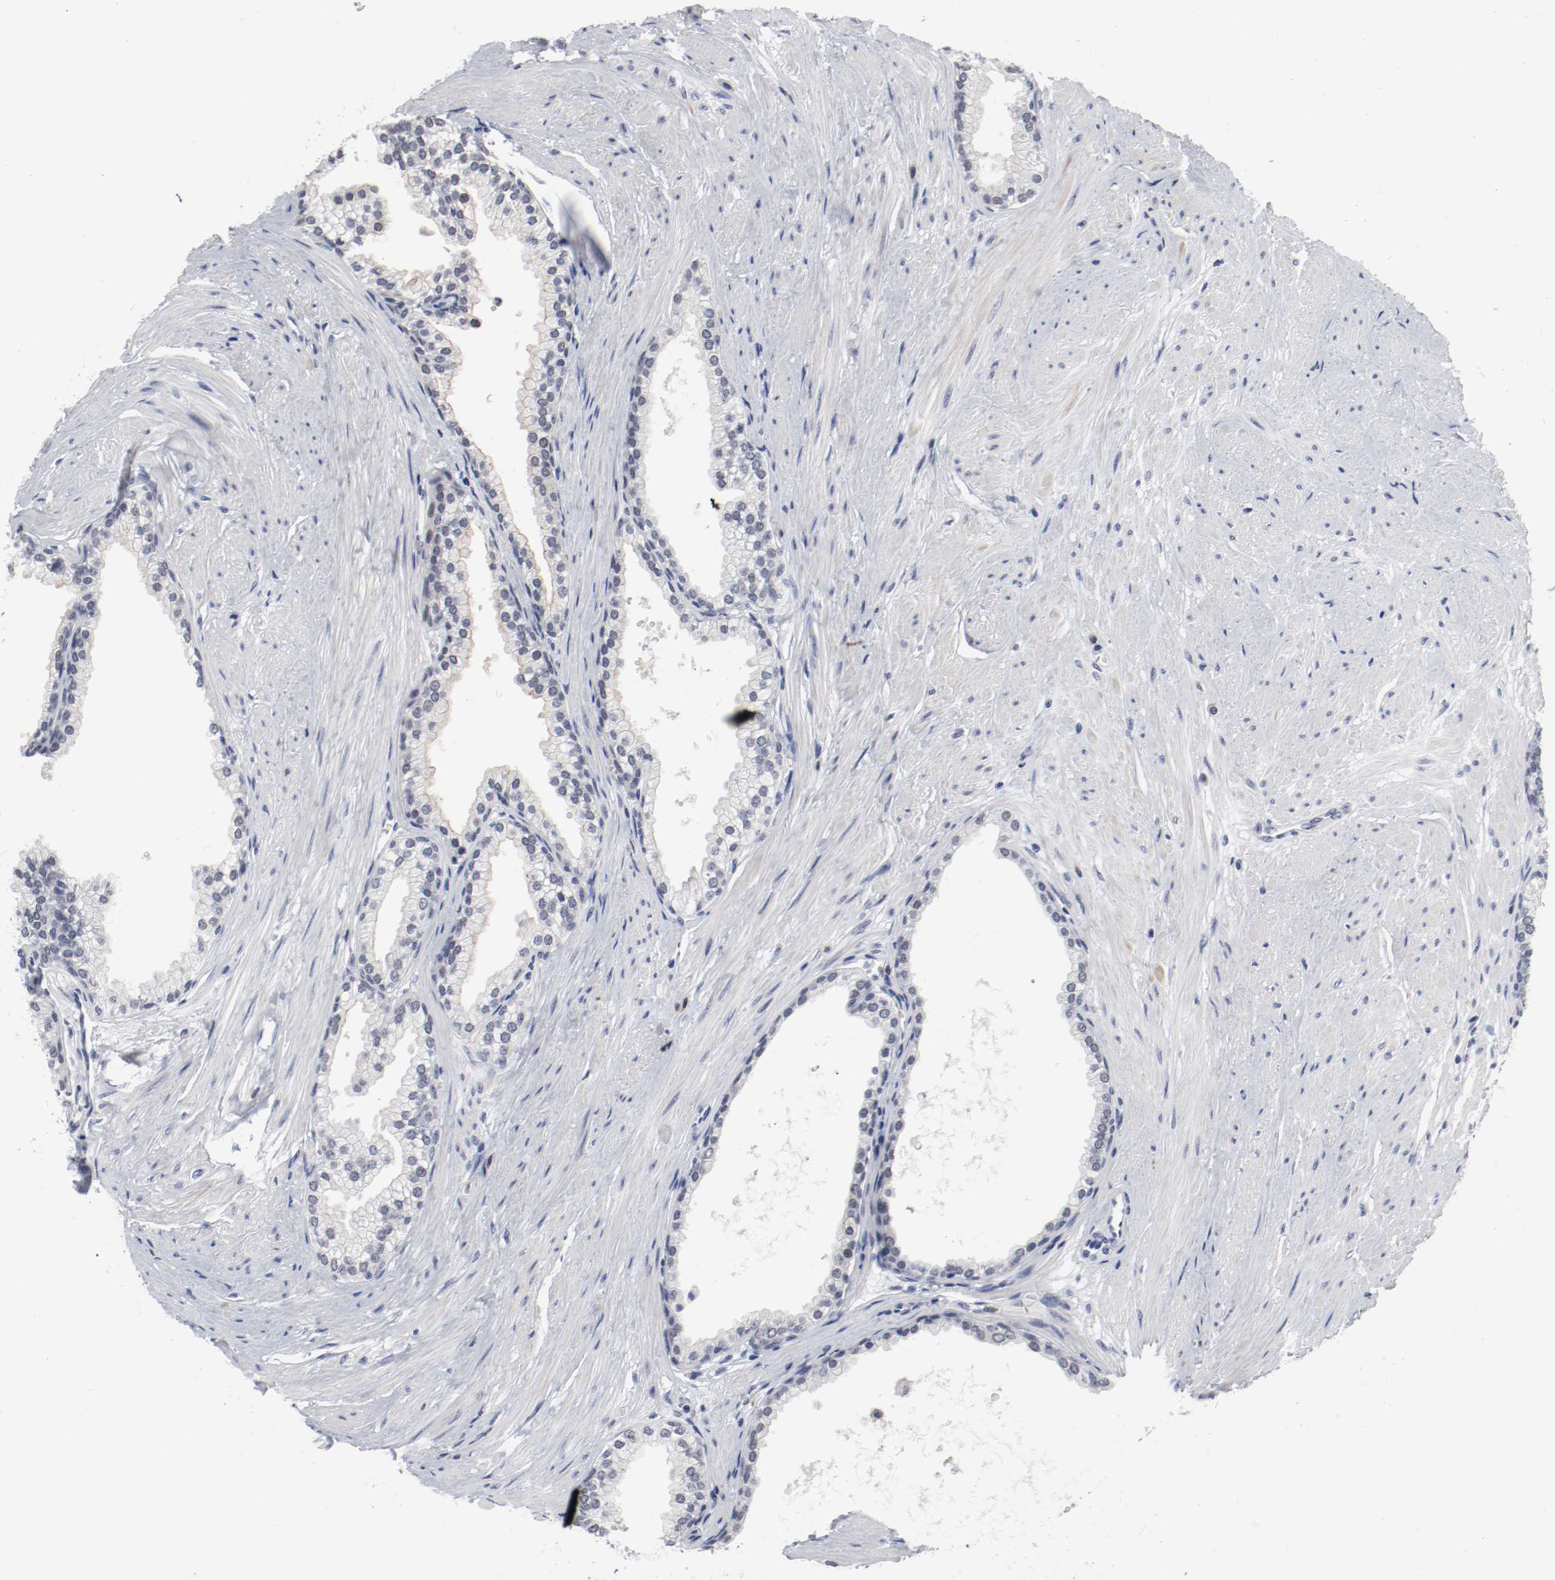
{"staining": {"intensity": "negative", "quantity": "none", "location": "none"}, "tissue": "prostate", "cell_type": "Glandular cells", "image_type": "normal", "snomed": [{"axis": "morphology", "description": "Normal tissue, NOS"}, {"axis": "topography", "description": "Prostate"}], "caption": "Glandular cells show no significant positivity in unremarkable prostate. The staining is performed using DAB brown chromogen with nuclei counter-stained in using hematoxylin.", "gene": "ANKLE2", "patient": {"sex": "male", "age": 64}}